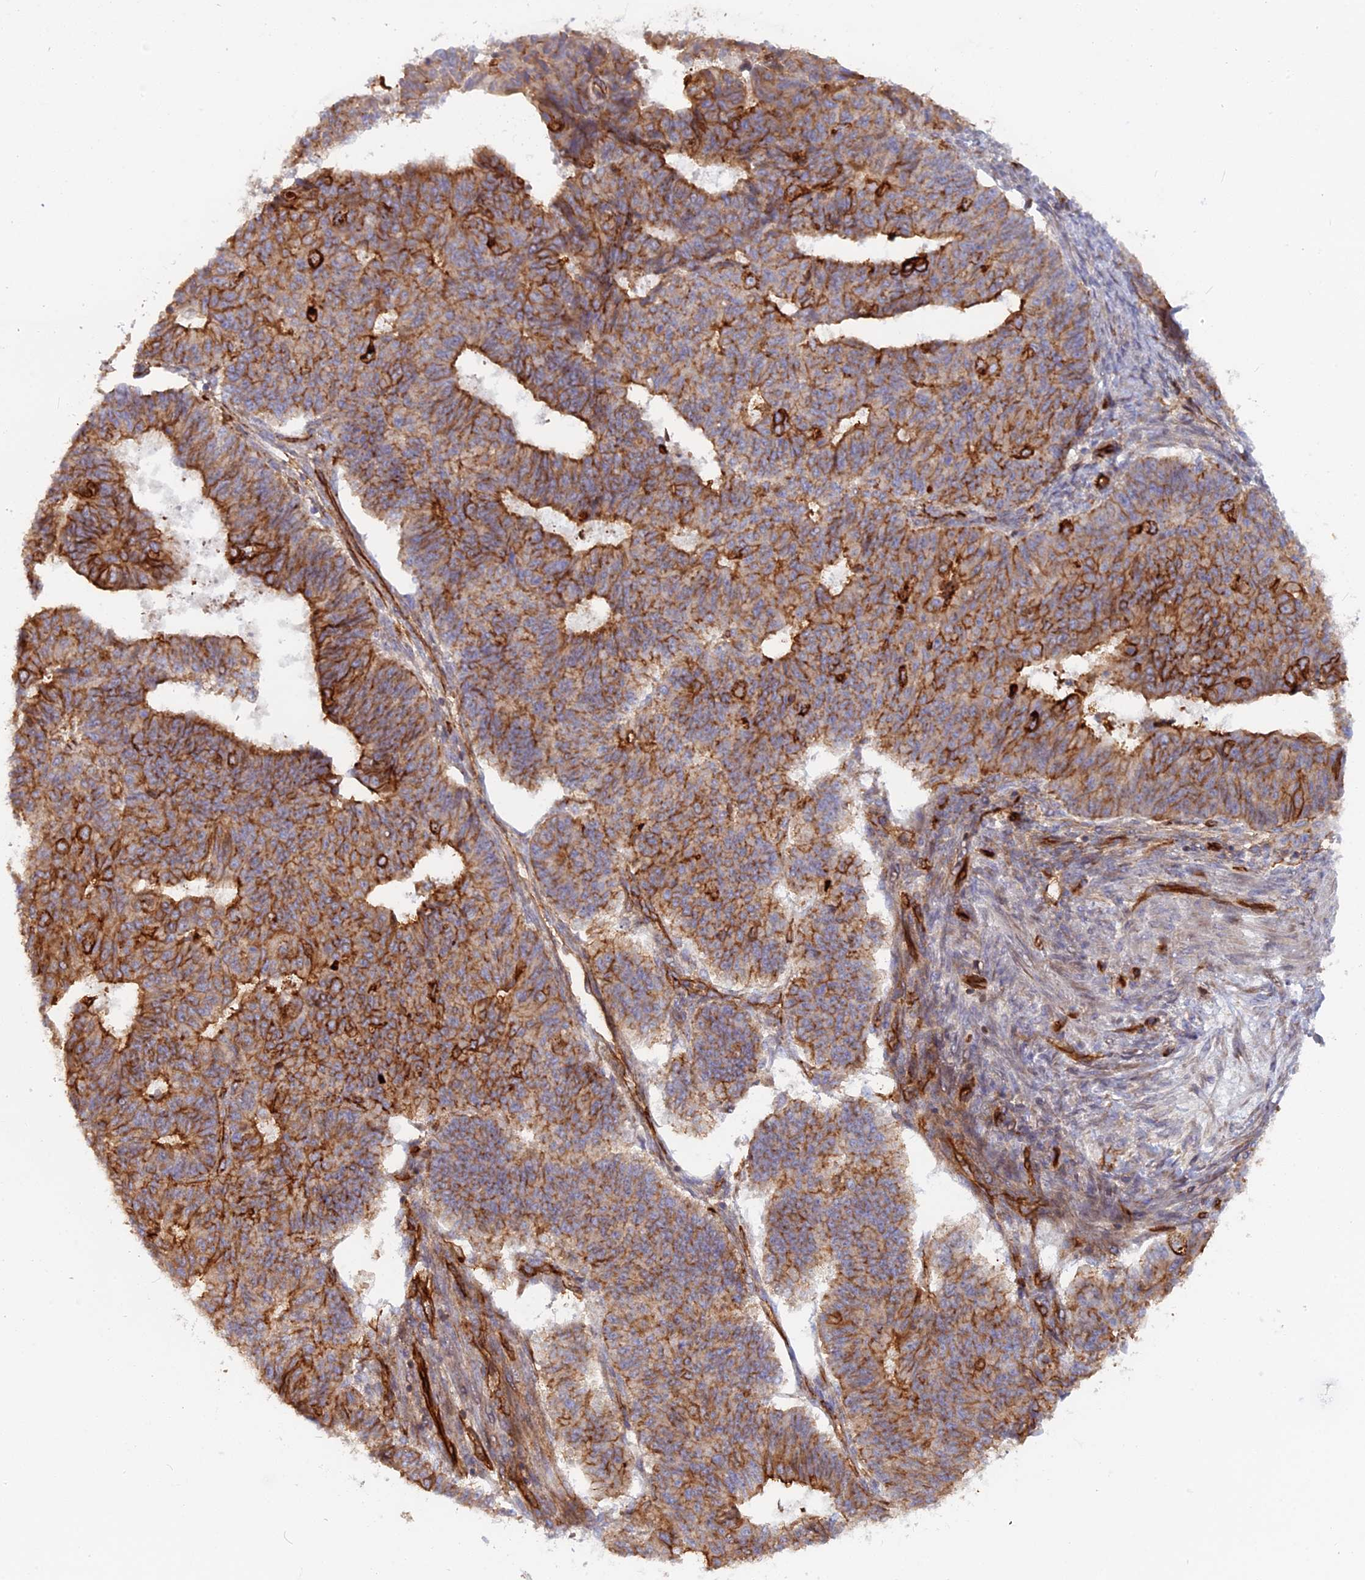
{"staining": {"intensity": "strong", "quantity": "25%-75%", "location": "cytoplasmic/membranous"}, "tissue": "endometrial cancer", "cell_type": "Tumor cells", "image_type": "cancer", "snomed": [{"axis": "morphology", "description": "Adenocarcinoma, NOS"}, {"axis": "topography", "description": "Endometrium"}], "caption": "The immunohistochemical stain shows strong cytoplasmic/membranous positivity in tumor cells of adenocarcinoma (endometrial) tissue.", "gene": "CNBD2", "patient": {"sex": "female", "age": 32}}